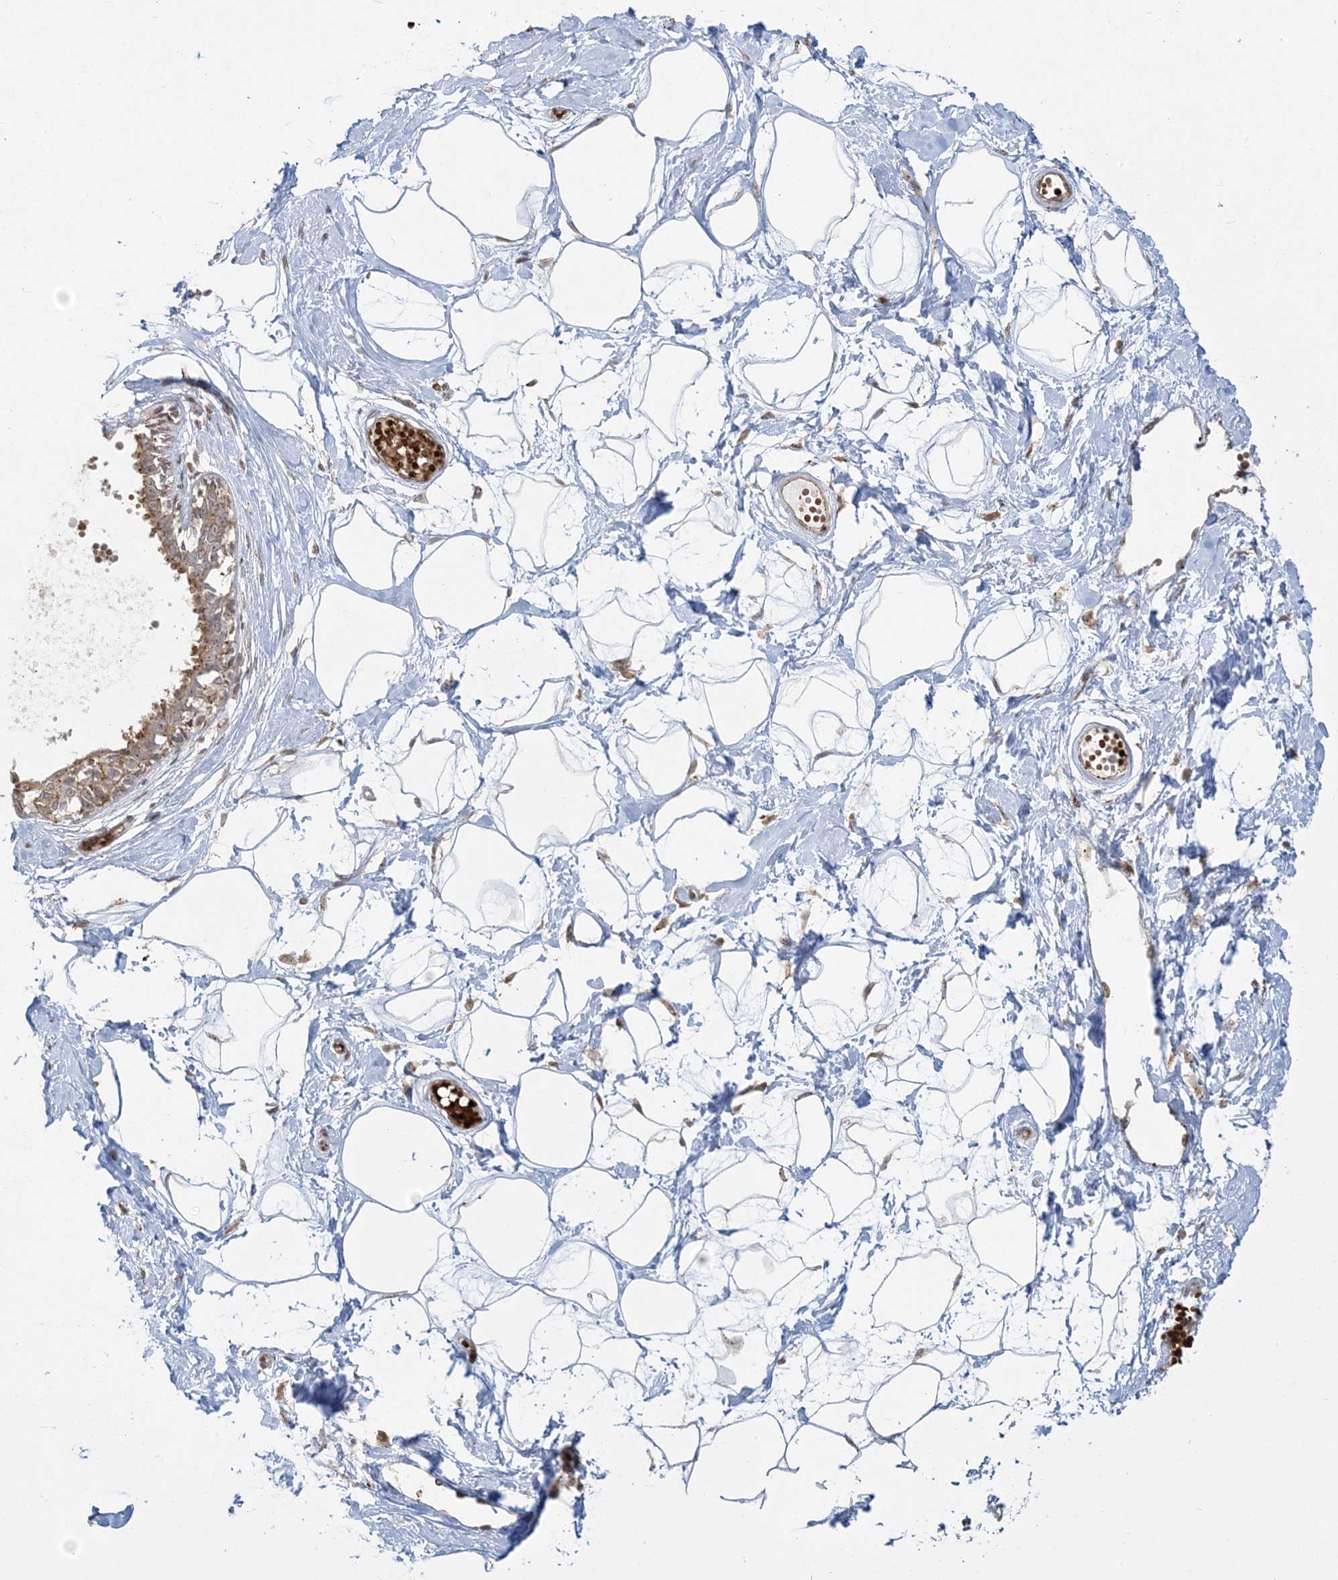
{"staining": {"intensity": "negative", "quantity": "none", "location": "none"}, "tissue": "breast", "cell_type": "Adipocytes", "image_type": "normal", "snomed": [{"axis": "morphology", "description": "Normal tissue, NOS"}, {"axis": "topography", "description": "Breast"}], "caption": "Breast was stained to show a protein in brown. There is no significant positivity in adipocytes. (DAB immunohistochemistry visualized using brightfield microscopy, high magnification).", "gene": "ABCF3", "patient": {"sex": "female", "age": 45}}